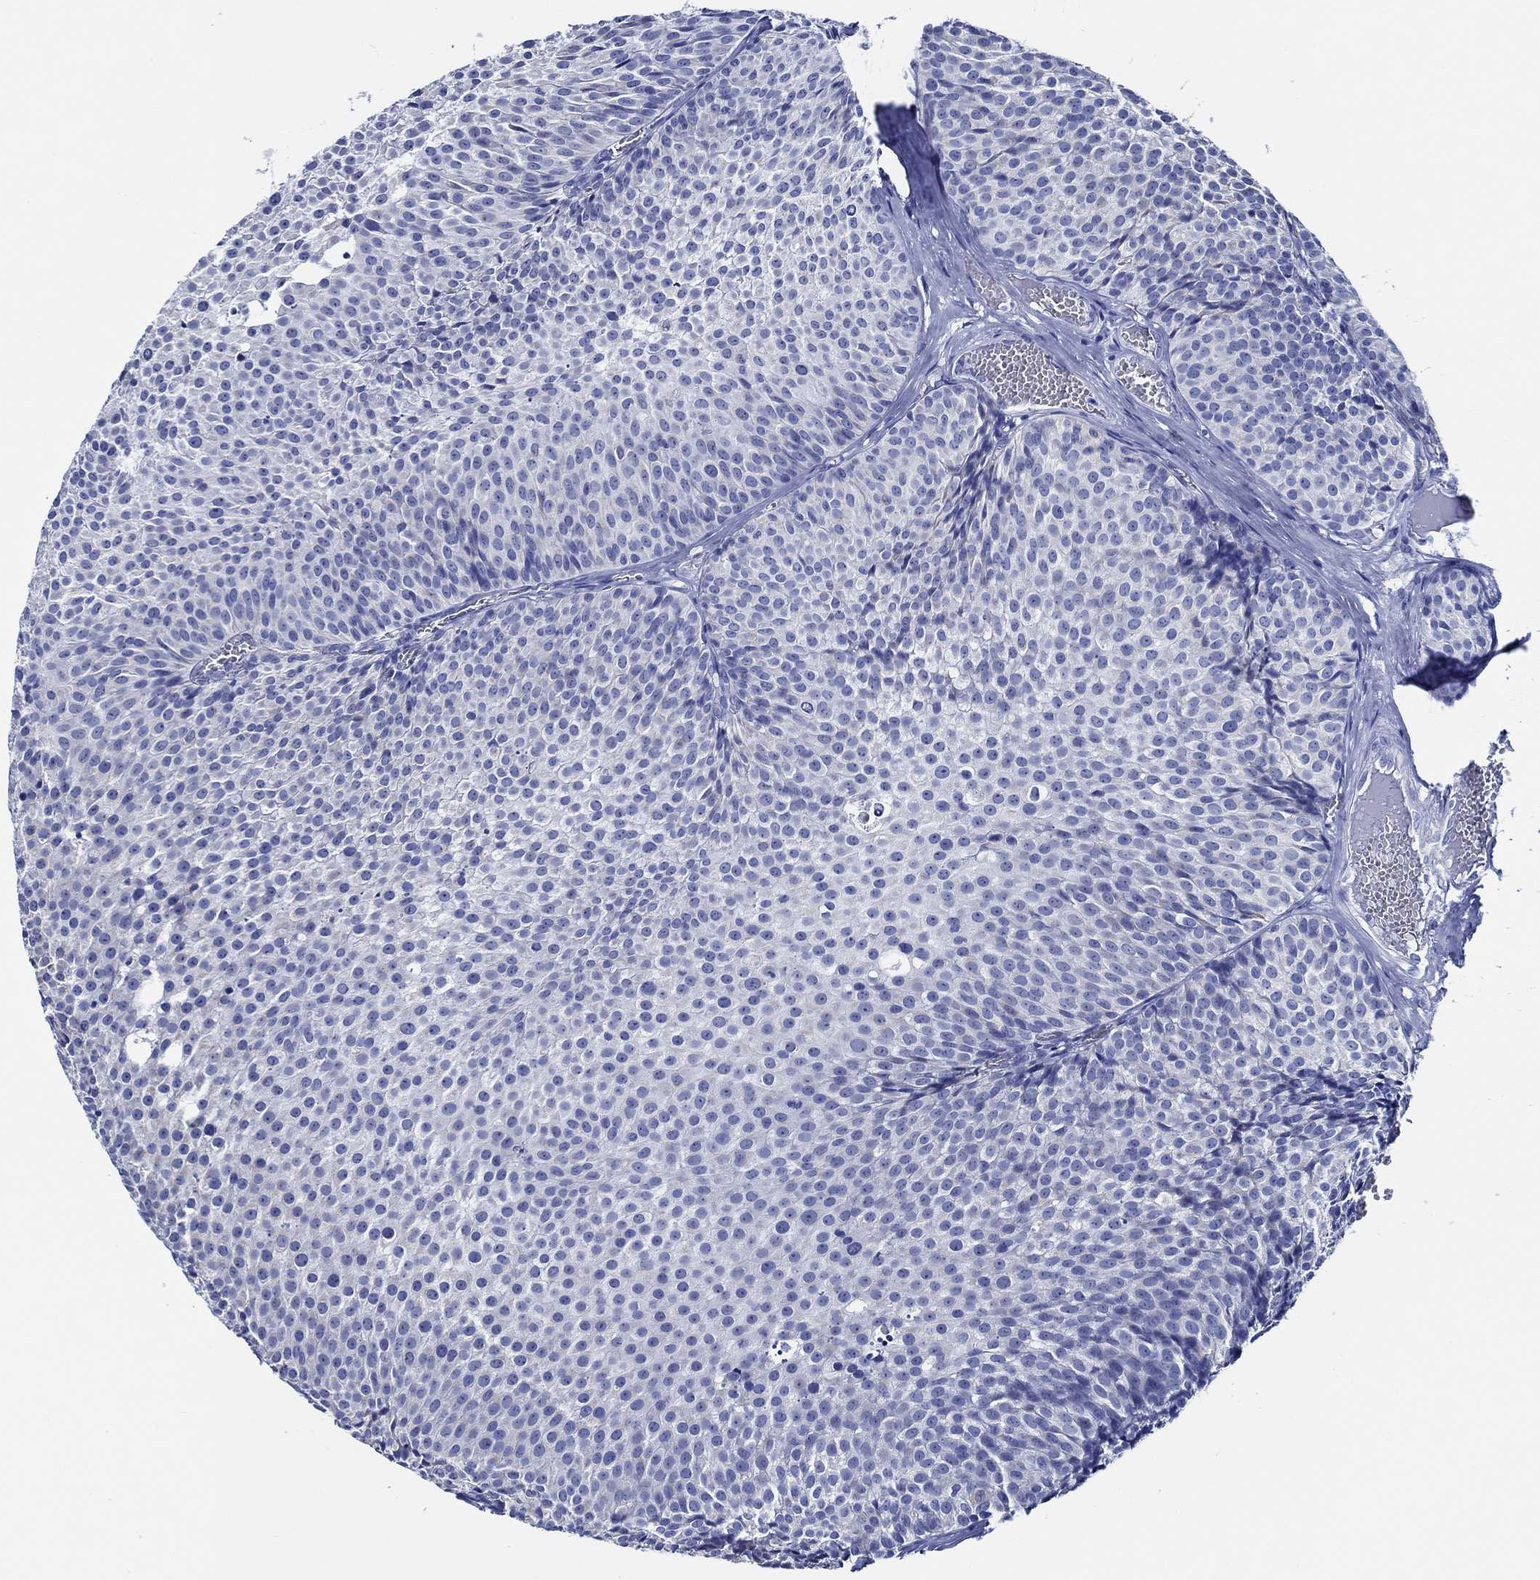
{"staining": {"intensity": "negative", "quantity": "none", "location": "none"}, "tissue": "urothelial cancer", "cell_type": "Tumor cells", "image_type": "cancer", "snomed": [{"axis": "morphology", "description": "Urothelial carcinoma, Low grade"}, {"axis": "topography", "description": "Urinary bladder"}], "caption": "Urothelial carcinoma (low-grade) was stained to show a protein in brown. There is no significant staining in tumor cells.", "gene": "WDR62", "patient": {"sex": "male", "age": 63}}